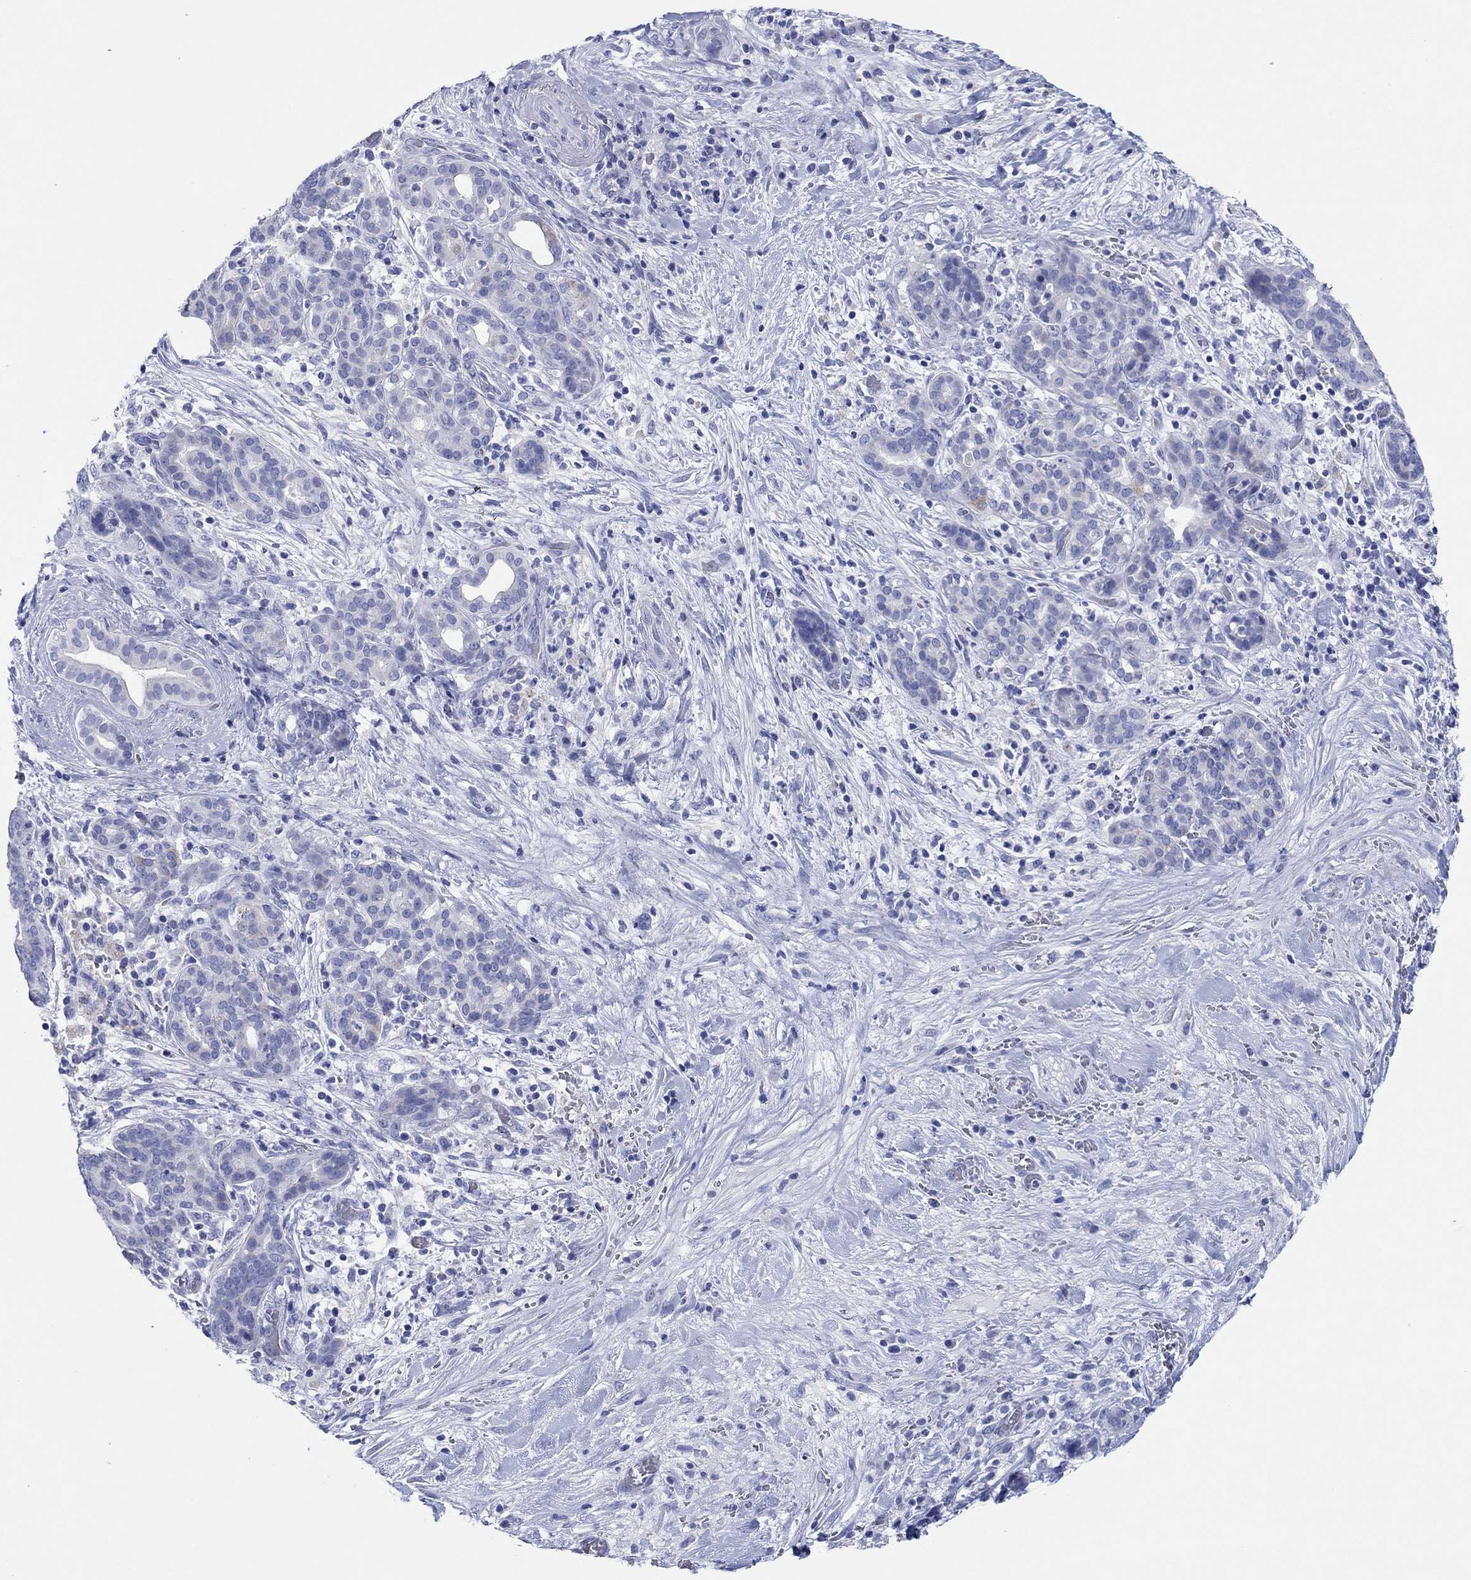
{"staining": {"intensity": "negative", "quantity": "none", "location": "none"}, "tissue": "pancreatic cancer", "cell_type": "Tumor cells", "image_type": "cancer", "snomed": [{"axis": "morphology", "description": "Adenocarcinoma, NOS"}, {"axis": "topography", "description": "Pancreas"}], "caption": "Immunohistochemistry of pancreatic cancer (adenocarcinoma) reveals no expression in tumor cells. (DAB (3,3'-diaminobenzidine) IHC with hematoxylin counter stain).", "gene": "HCRT", "patient": {"sex": "male", "age": 44}}